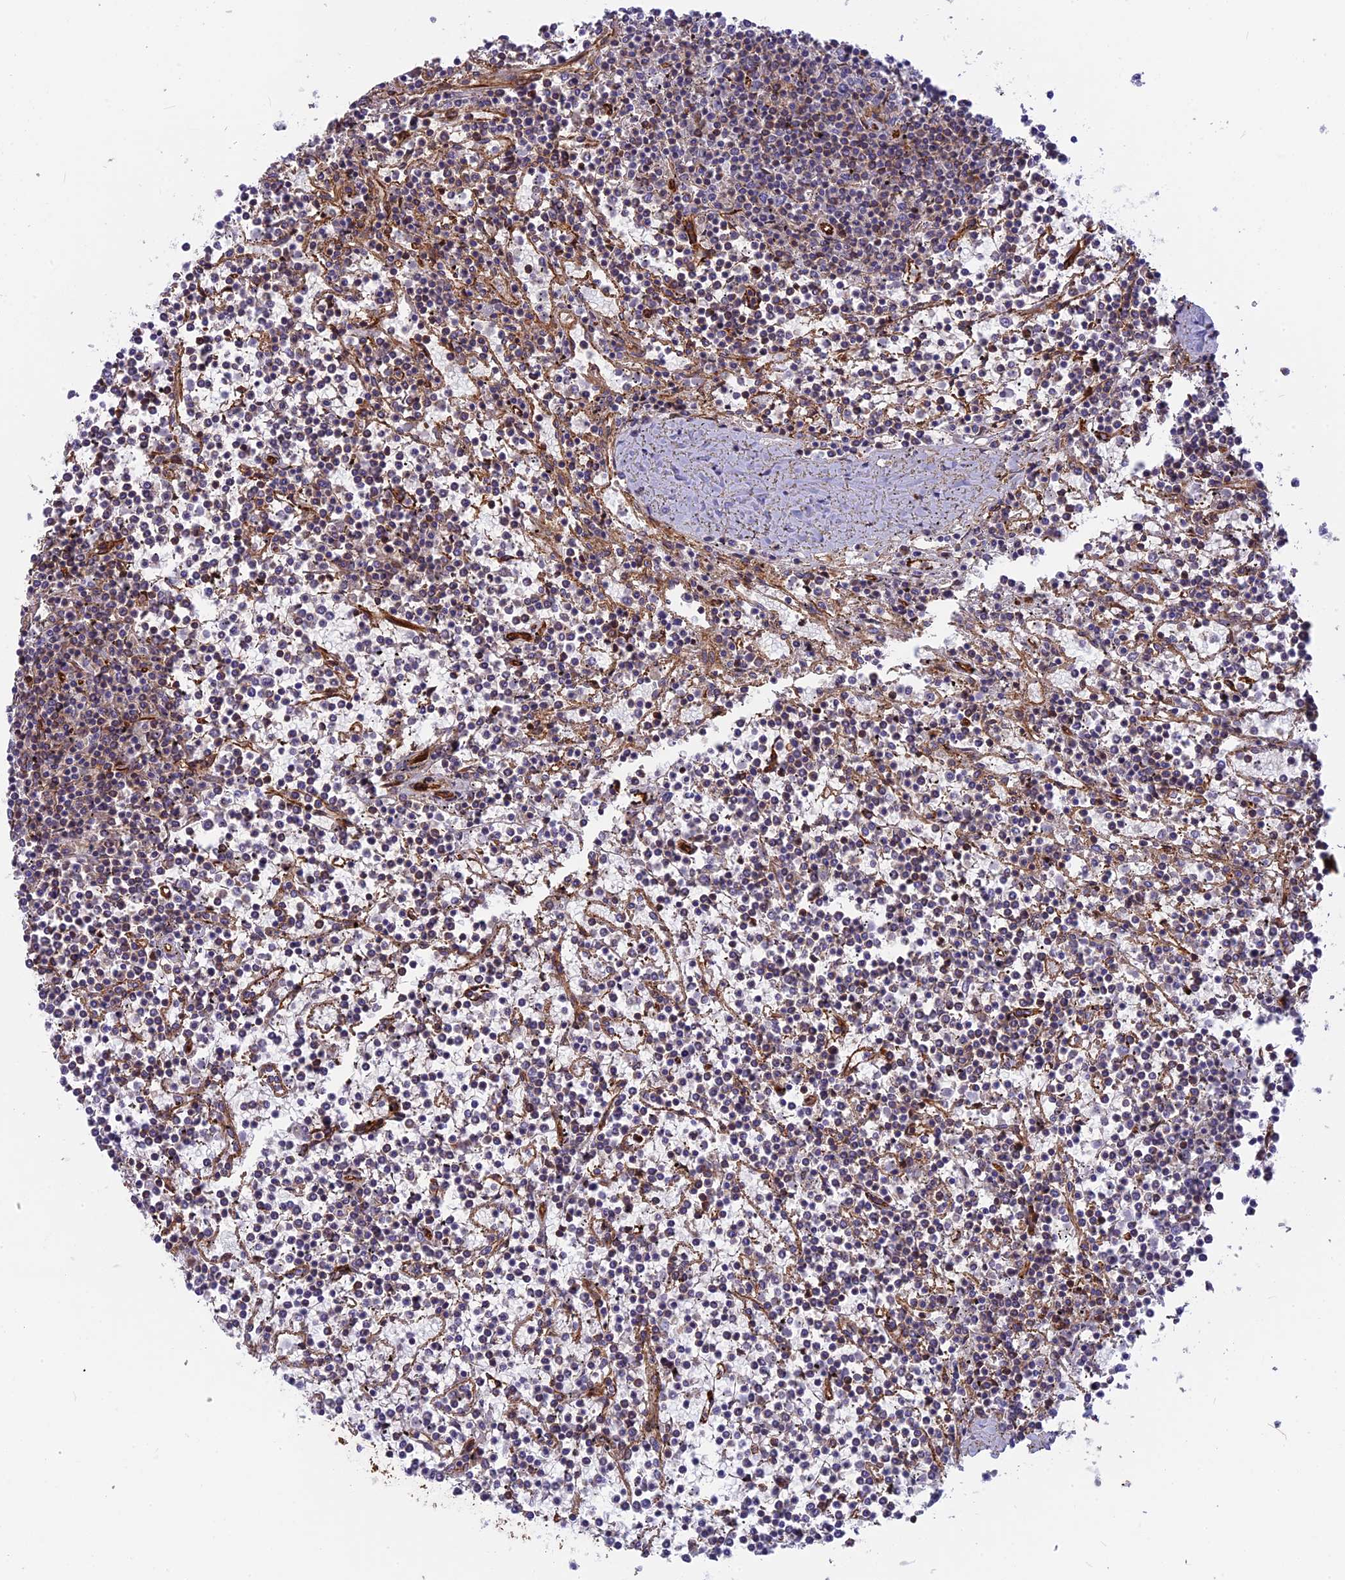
{"staining": {"intensity": "negative", "quantity": "none", "location": "none"}, "tissue": "lymphoma", "cell_type": "Tumor cells", "image_type": "cancer", "snomed": [{"axis": "morphology", "description": "Malignant lymphoma, non-Hodgkin's type, Low grade"}, {"axis": "topography", "description": "Spleen"}], "caption": "High power microscopy micrograph of an immunohistochemistry (IHC) histopathology image of low-grade malignant lymphoma, non-Hodgkin's type, revealing no significant positivity in tumor cells.", "gene": "CNBD2", "patient": {"sex": "female", "age": 19}}